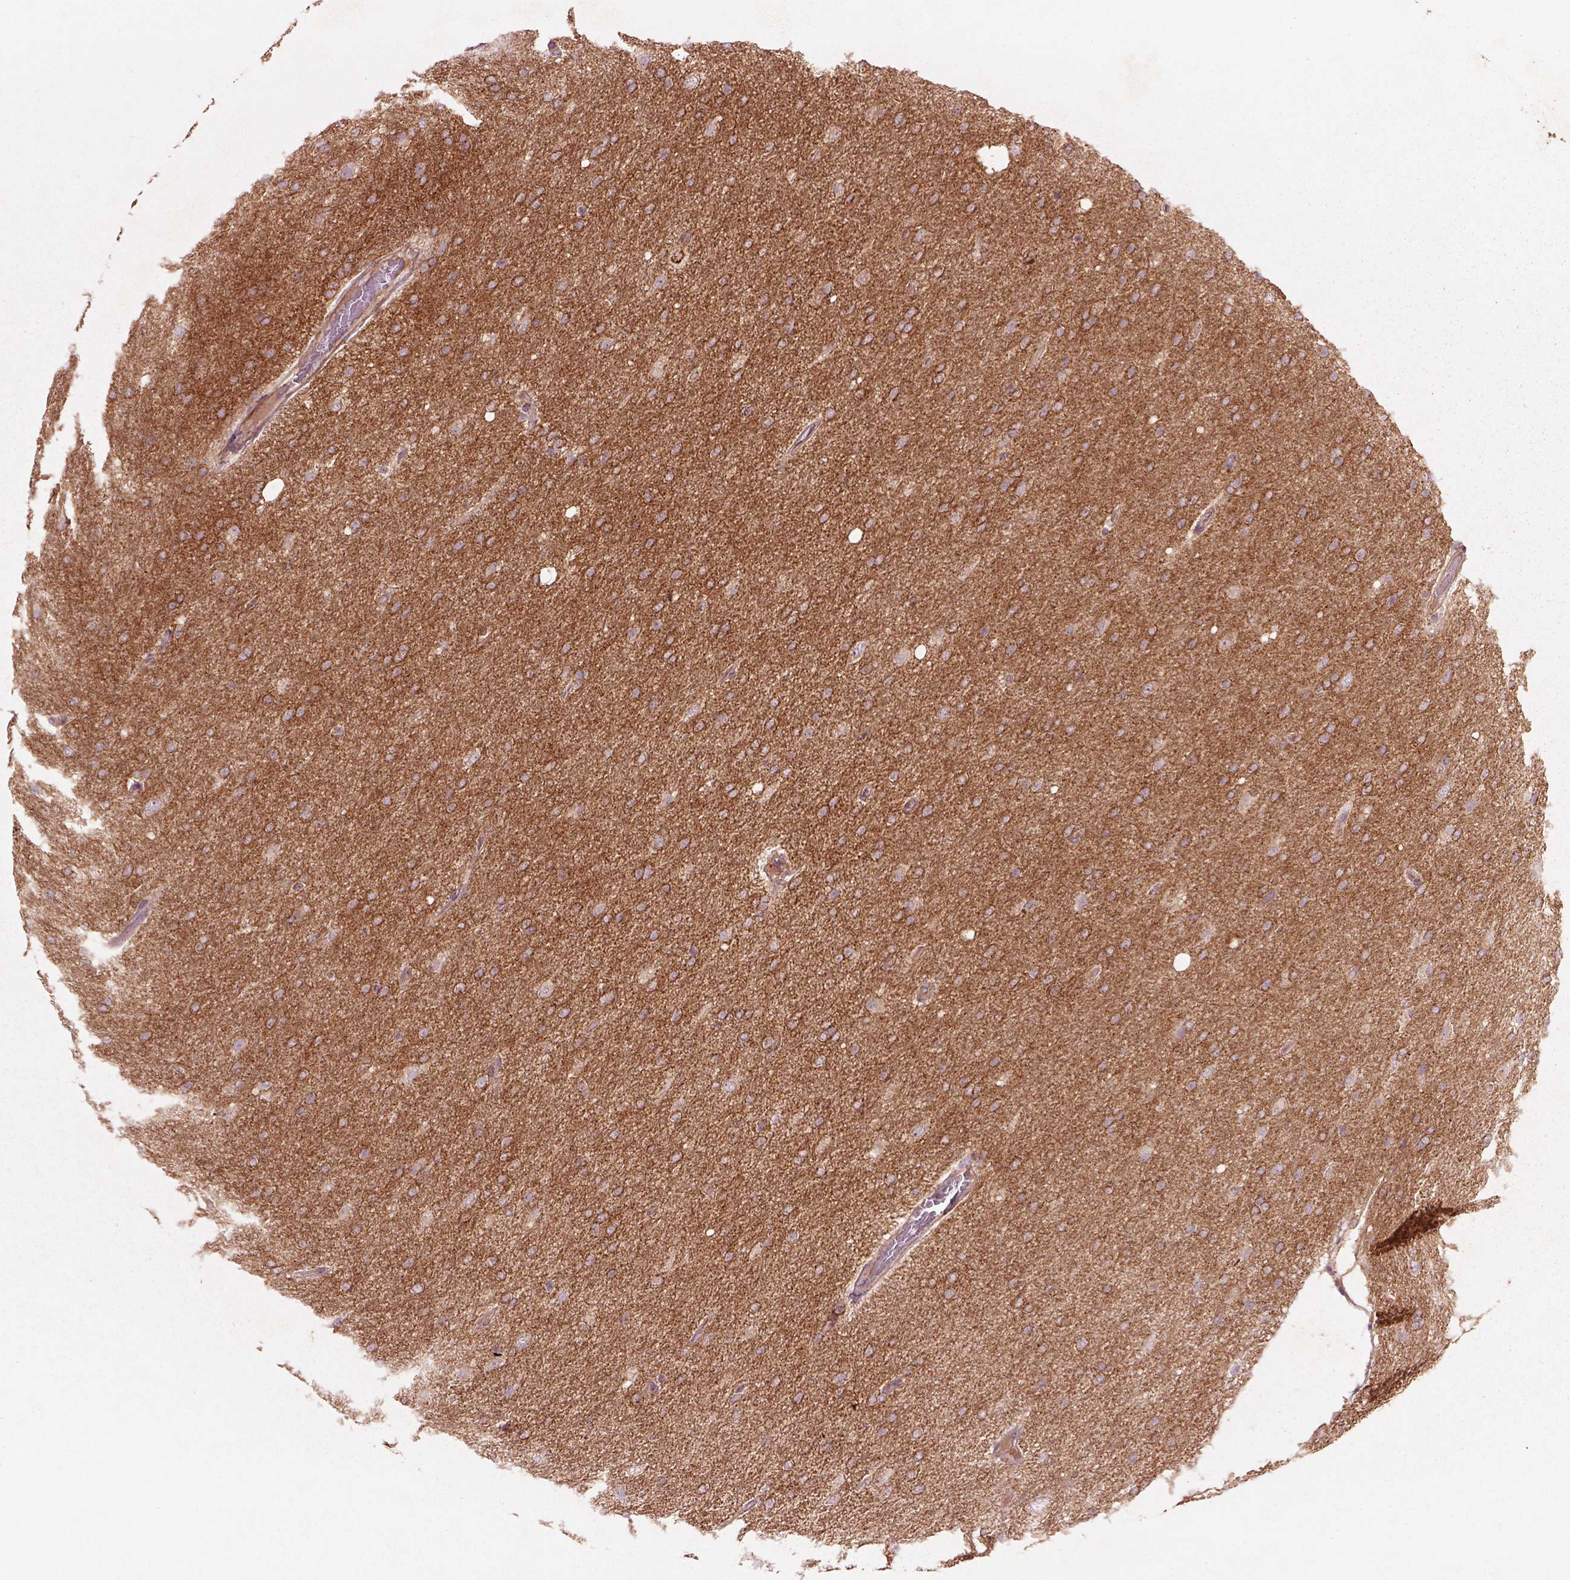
{"staining": {"intensity": "moderate", "quantity": ">75%", "location": "cytoplasmic/membranous"}, "tissue": "glioma", "cell_type": "Tumor cells", "image_type": "cancer", "snomed": [{"axis": "morphology", "description": "Glioma, malignant, High grade"}, {"axis": "topography", "description": "Cerebral cortex"}], "caption": "Immunohistochemistry image of neoplastic tissue: human high-grade glioma (malignant) stained using immunohistochemistry reveals medium levels of moderate protein expression localized specifically in the cytoplasmic/membranous of tumor cells, appearing as a cytoplasmic/membranous brown color.", "gene": "SLC25A5", "patient": {"sex": "male", "age": 70}}